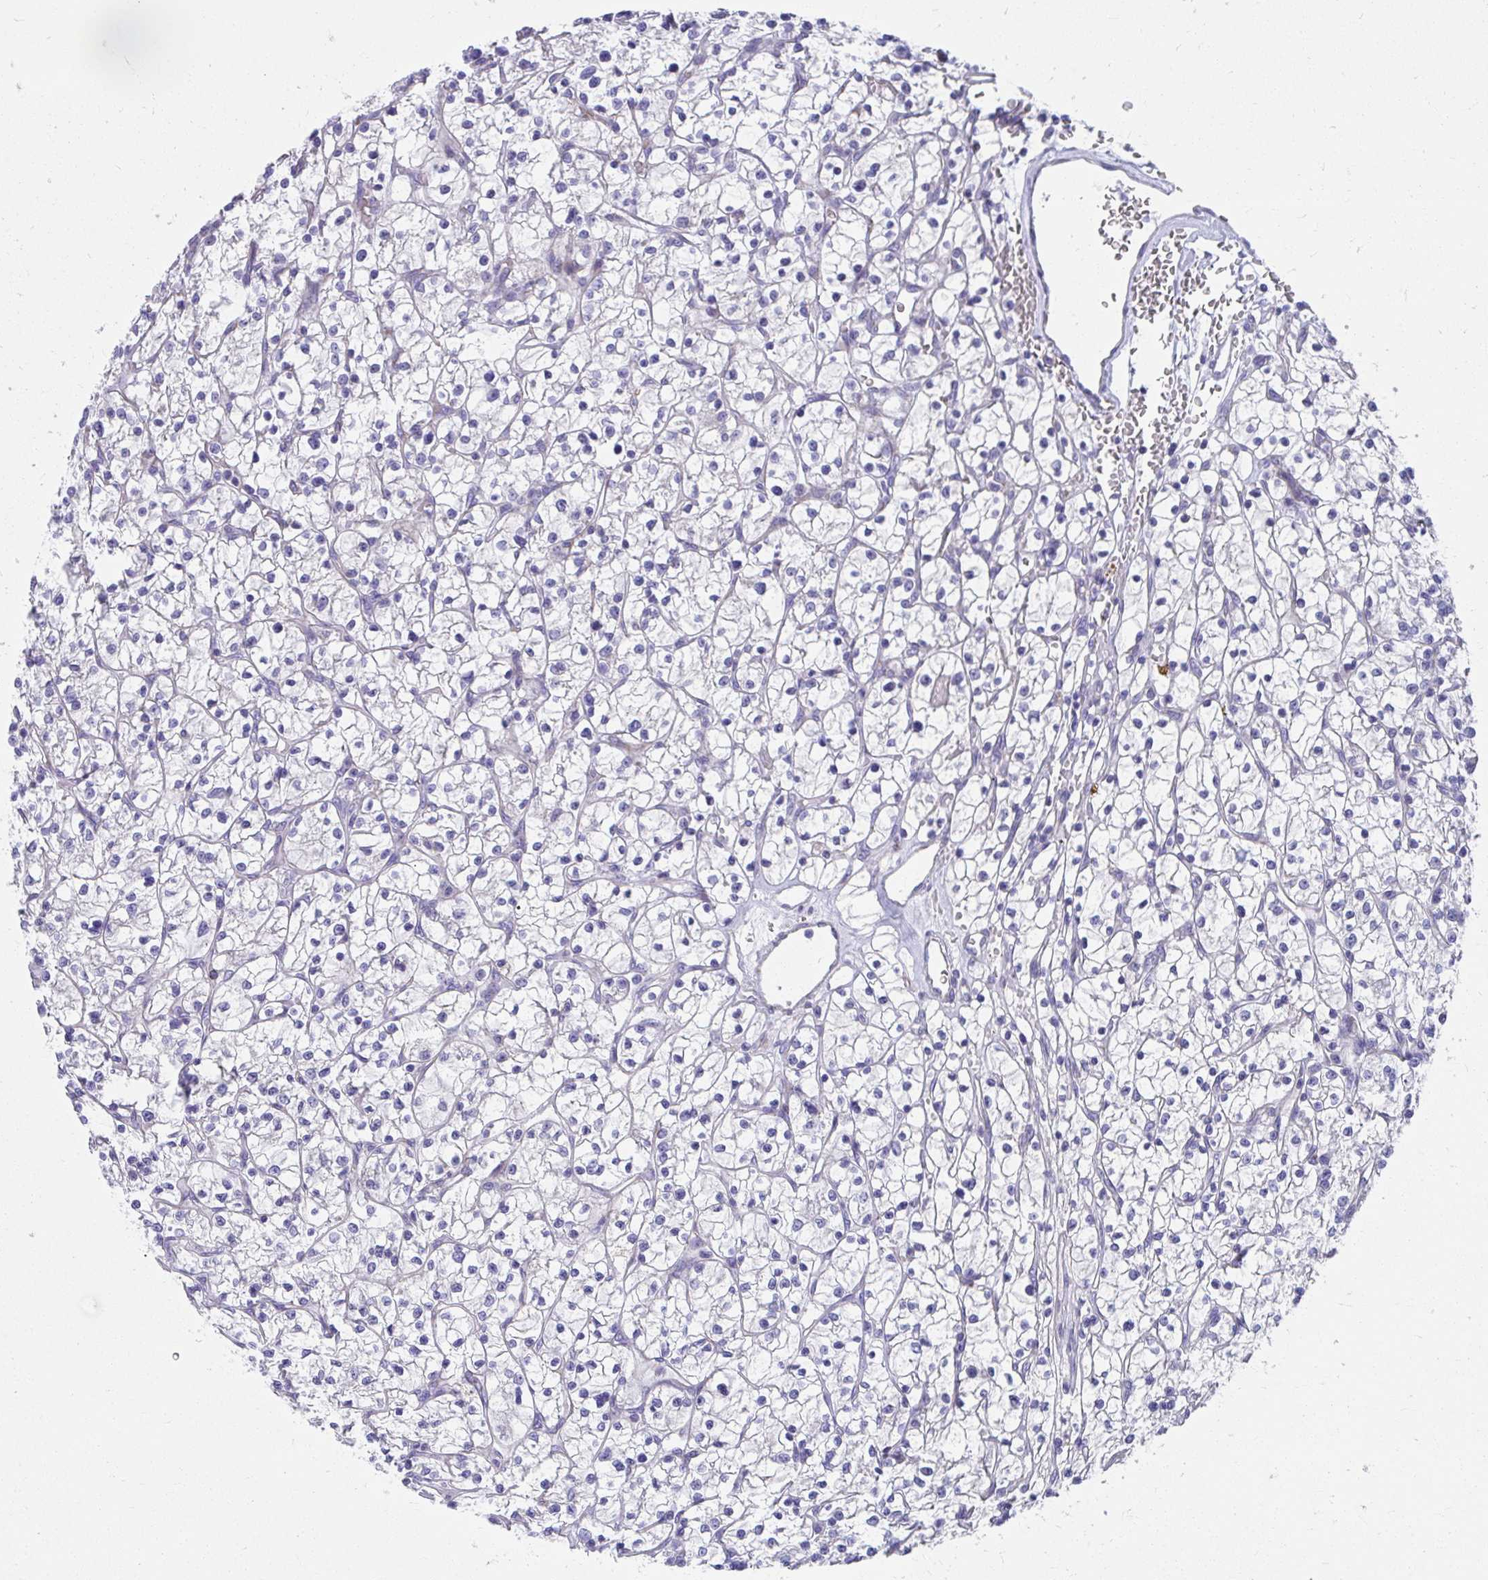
{"staining": {"intensity": "negative", "quantity": "none", "location": "none"}, "tissue": "renal cancer", "cell_type": "Tumor cells", "image_type": "cancer", "snomed": [{"axis": "morphology", "description": "Adenocarcinoma, NOS"}, {"axis": "topography", "description": "Kidney"}], "caption": "This is a photomicrograph of IHC staining of renal adenocarcinoma, which shows no expression in tumor cells. (Stains: DAB (3,3'-diaminobenzidine) immunohistochemistry (IHC) with hematoxylin counter stain, Microscopy: brightfield microscopy at high magnification).", "gene": "IL37", "patient": {"sex": "female", "age": 64}}